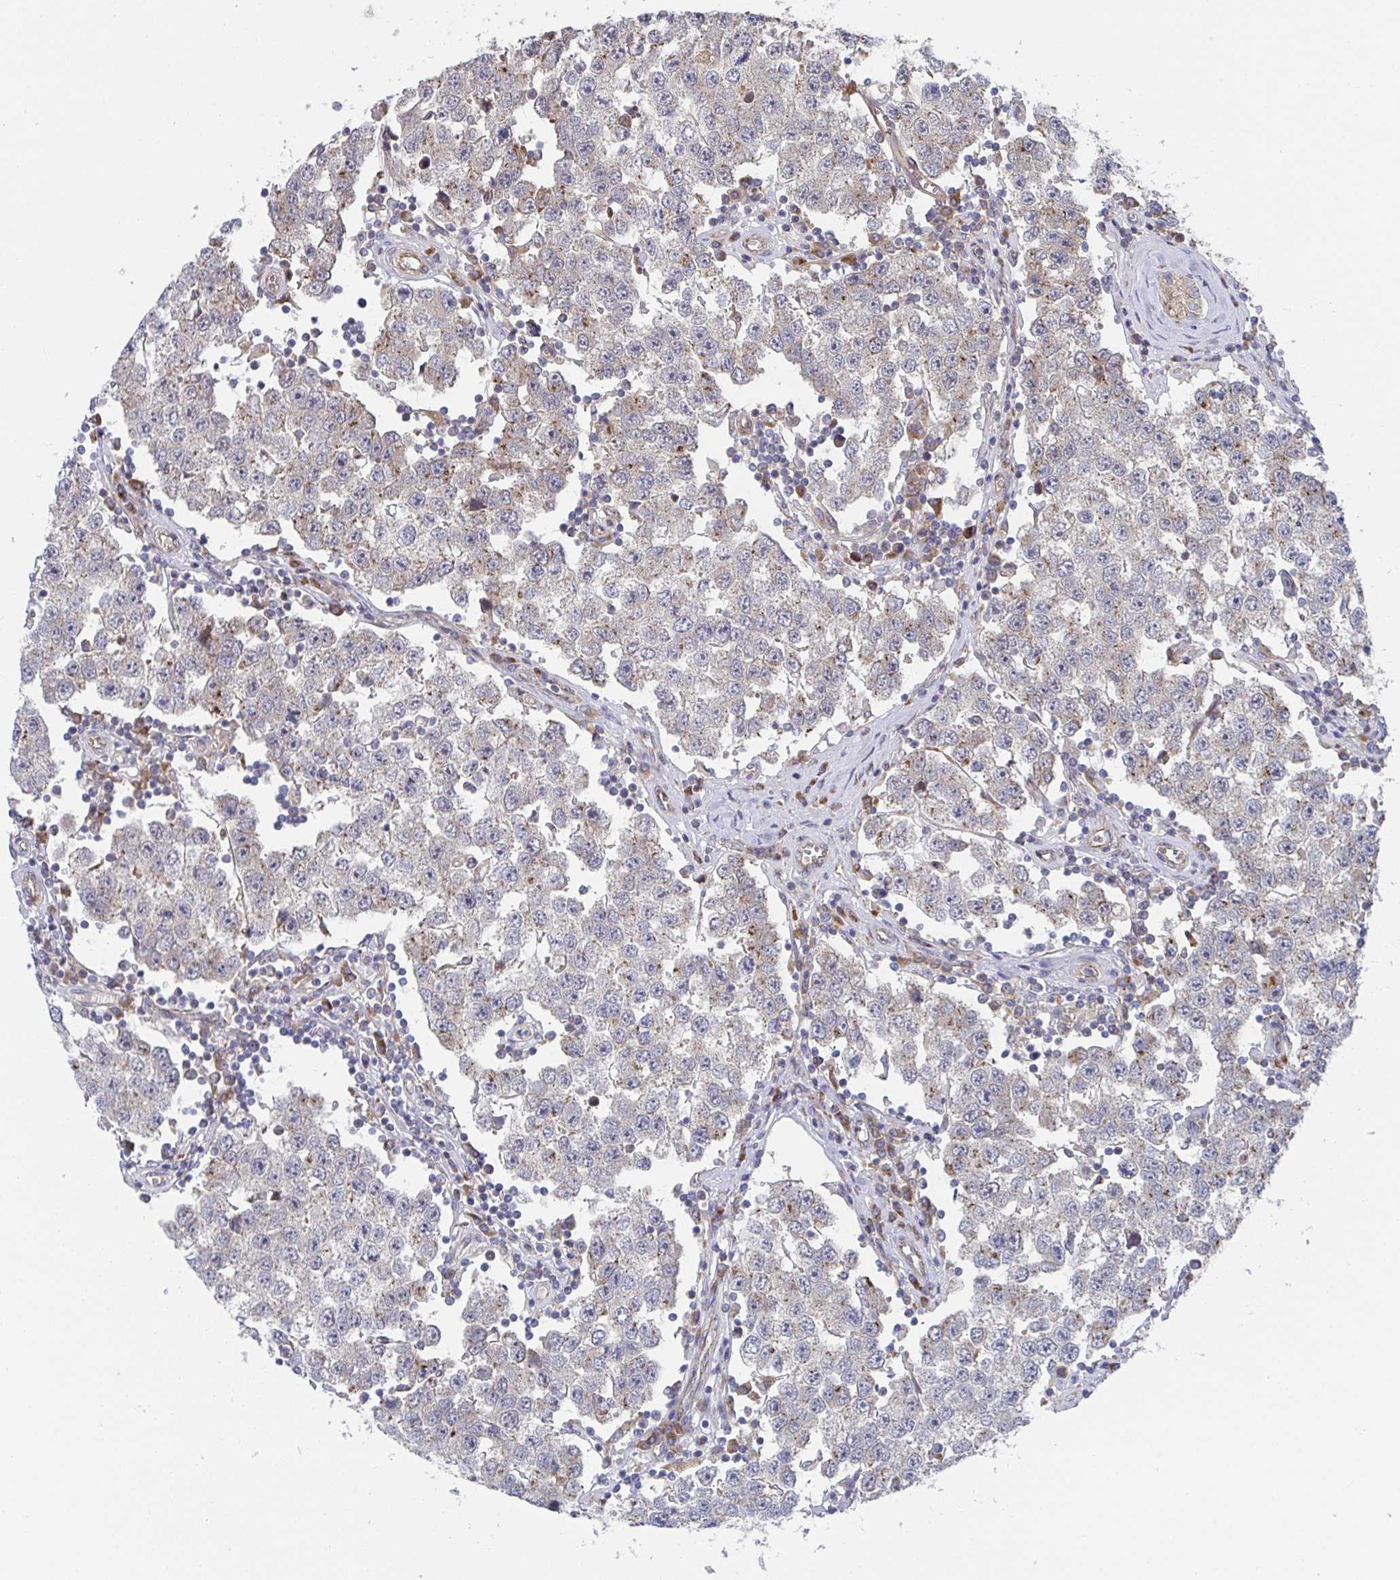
{"staining": {"intensity": "negative", "quantity": "none", "location": "none"}, "tissue": "testis cancer", "cell_type": "Tumor cells", "image_type": "cancer", "snomed": [{"axis": "morphology", "description": "Seminoma, NOS"}, {"axis": "topography", "description": "Testis"}], "caption": "An immunohistochemistry histopathology image of testis cancer is shown. There is no staining in tumor cells of testis cancer.", "gene": "FJX1", "patient": {"sex": "male", "age": 34}}